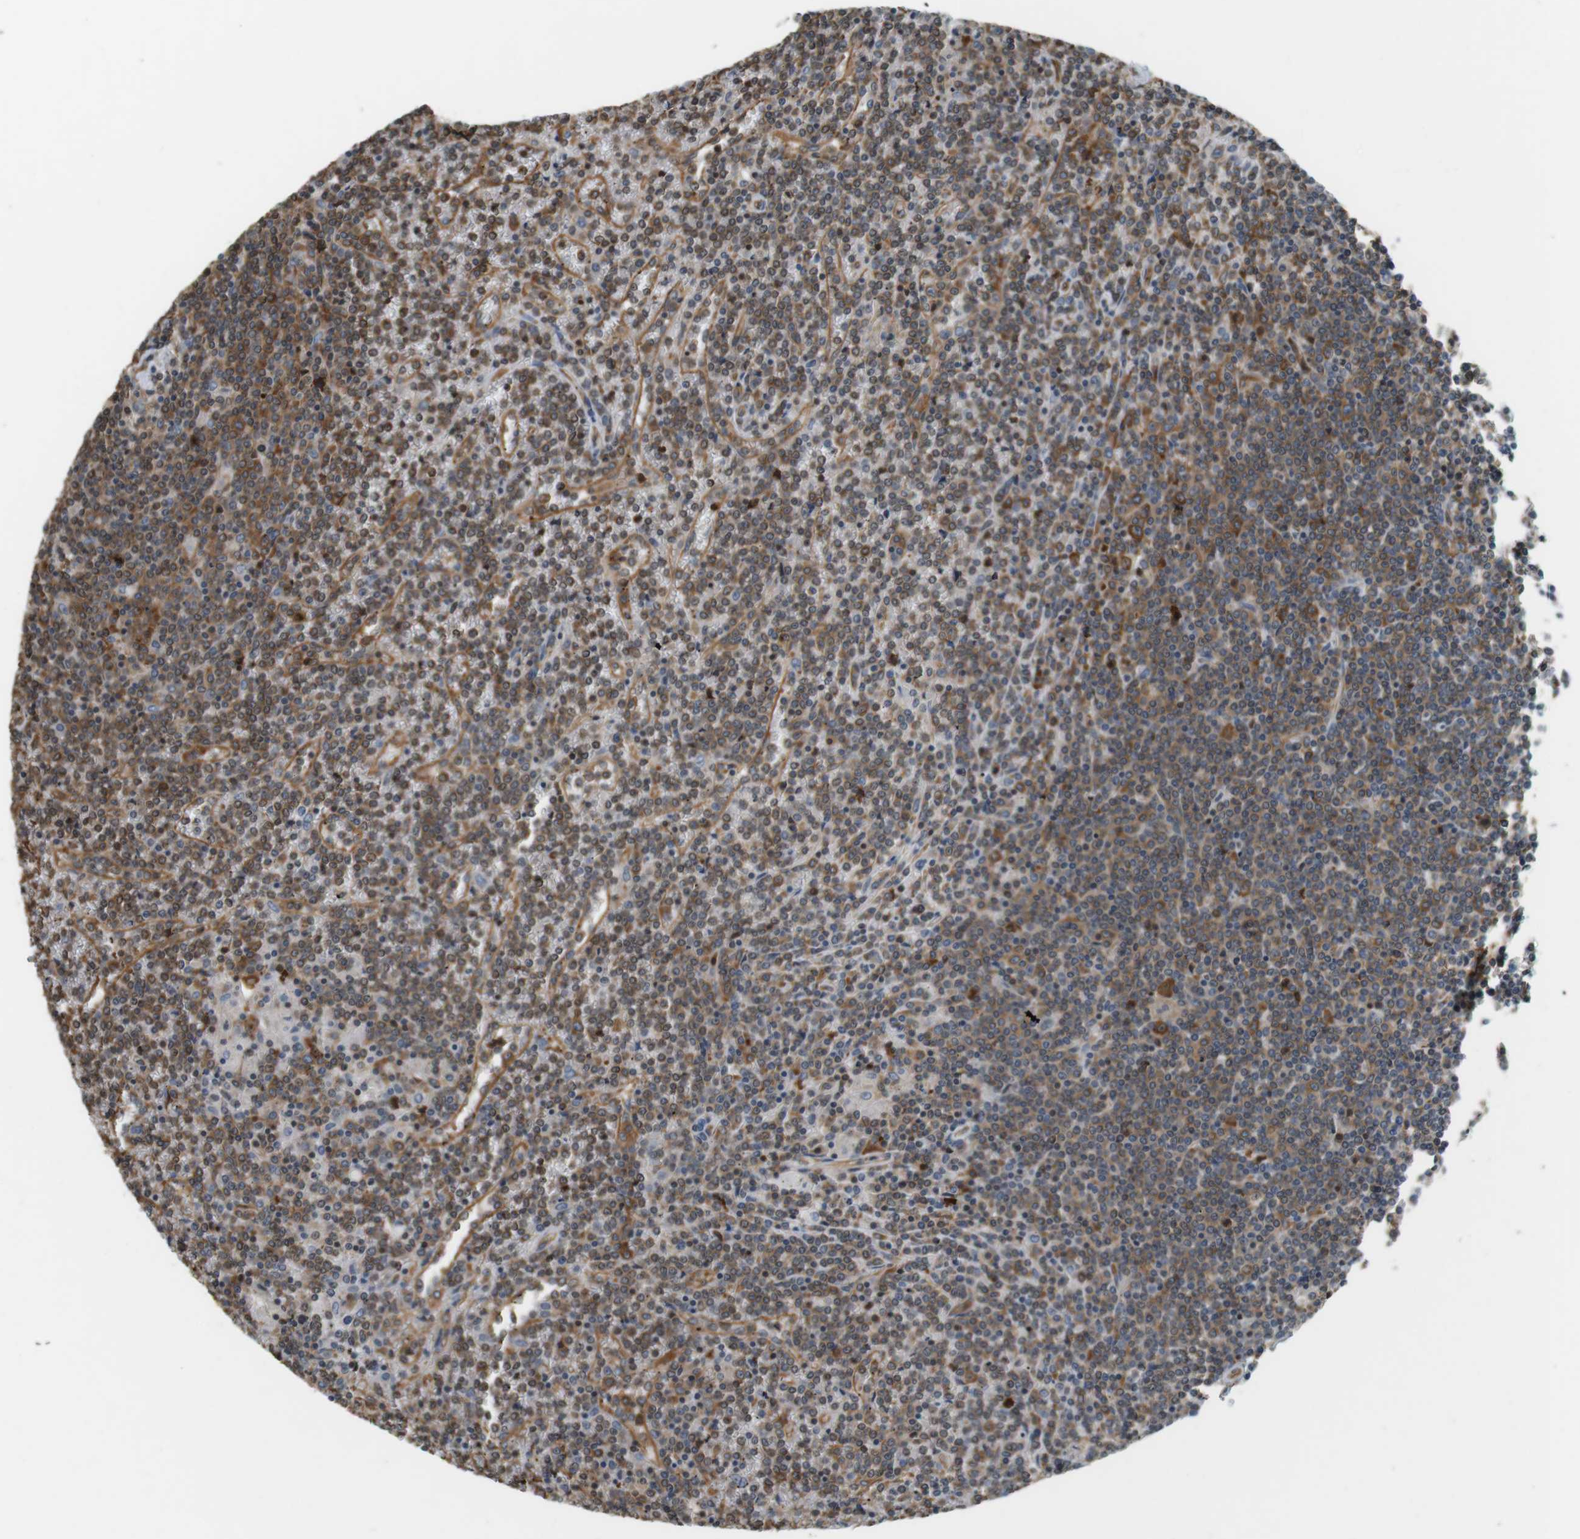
{"staining": {"intensity": "moderate", "quantity": "<25%", "location": "cytoplasmic/membranous"}, "tissue": "lymphoma", "cell_type": "Tumor cells", "image_type": "cancer", "snomed": [{"axis": "morphology", "description": "Malignant lymphoma, non-Hodgkin's type, Low grade"}, {"axis": "topography", "description": "Spleen"}], "caption": "A micrograph showing moderate cytoplasmic/membranous expression in approximately <25% of tumor cells in malignant lymphoma, non-Hodgkin's type (low-grade), as visualized by brown immunohistochemical staining.", "gene": "PA2G4", "patient": {"sex": "female", "age": 19}}